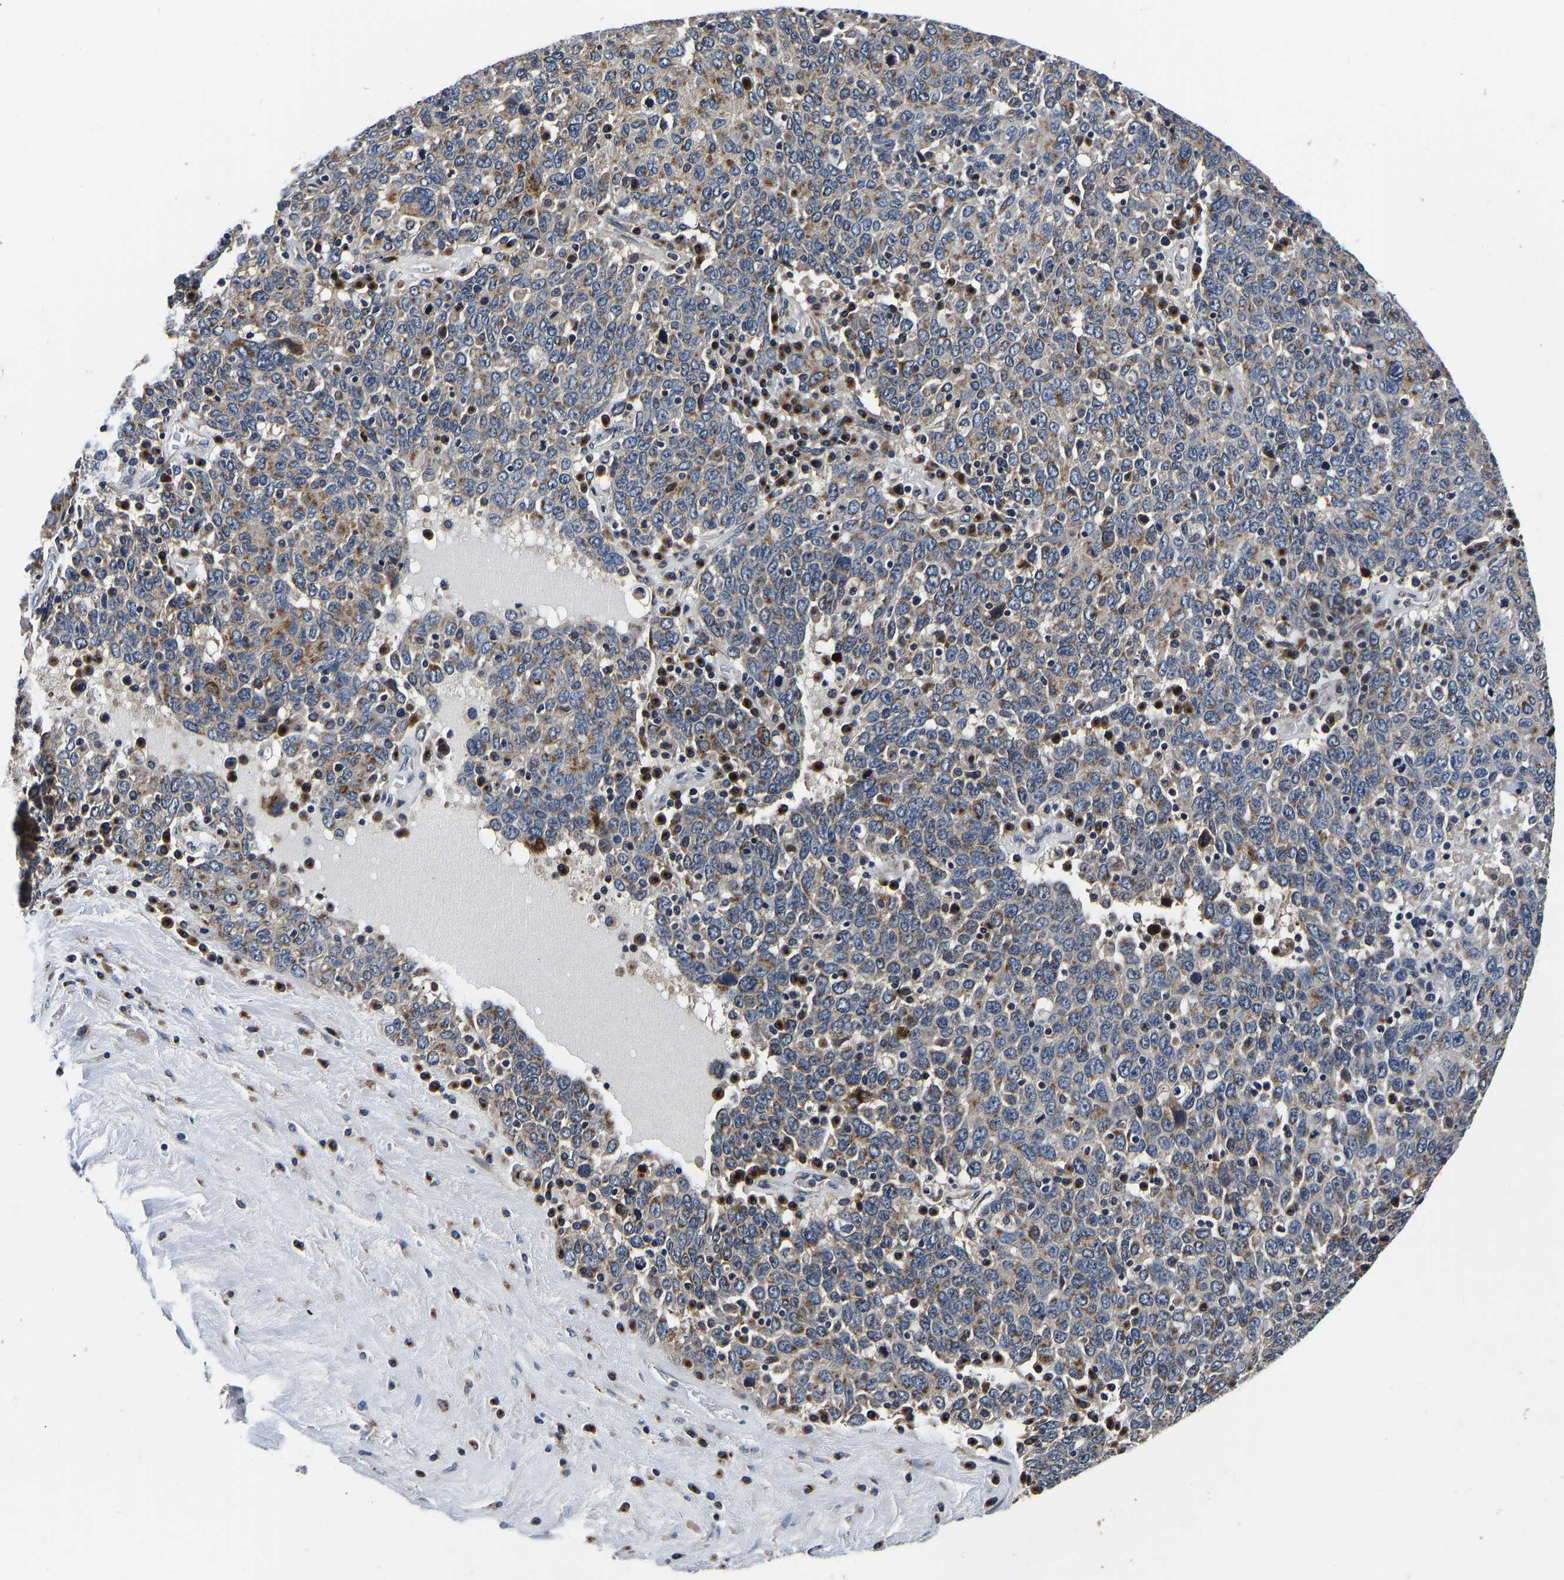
{"staining": {"intensity": "moderate", "quantity": ">75%", "location": "cytoplasmic/membranous"}, "tissue": "ovarian cancer", "cell_type": "Tumor cells", "image_type": "cancer", "snomed": [{"axis": "morphology", "description": "Carcinoma, endometroid"}, {"axis": "topography", "description": "Ovary"}], "caption": "Tumor cells display medium levels of moderate cytoplasmic/membranous positivity in approximately >75% of cells in human endometroid carcinoma (ovarian). The staining was performed using DAB (3,3'-diaminobenzidine) to visualize the protein expression in brown, while the nuclei were stained in blue with hematoxylin (Magnification: 20x).", "gene": "RABAC1", "patient": {"sex": "female", "age": 62}}